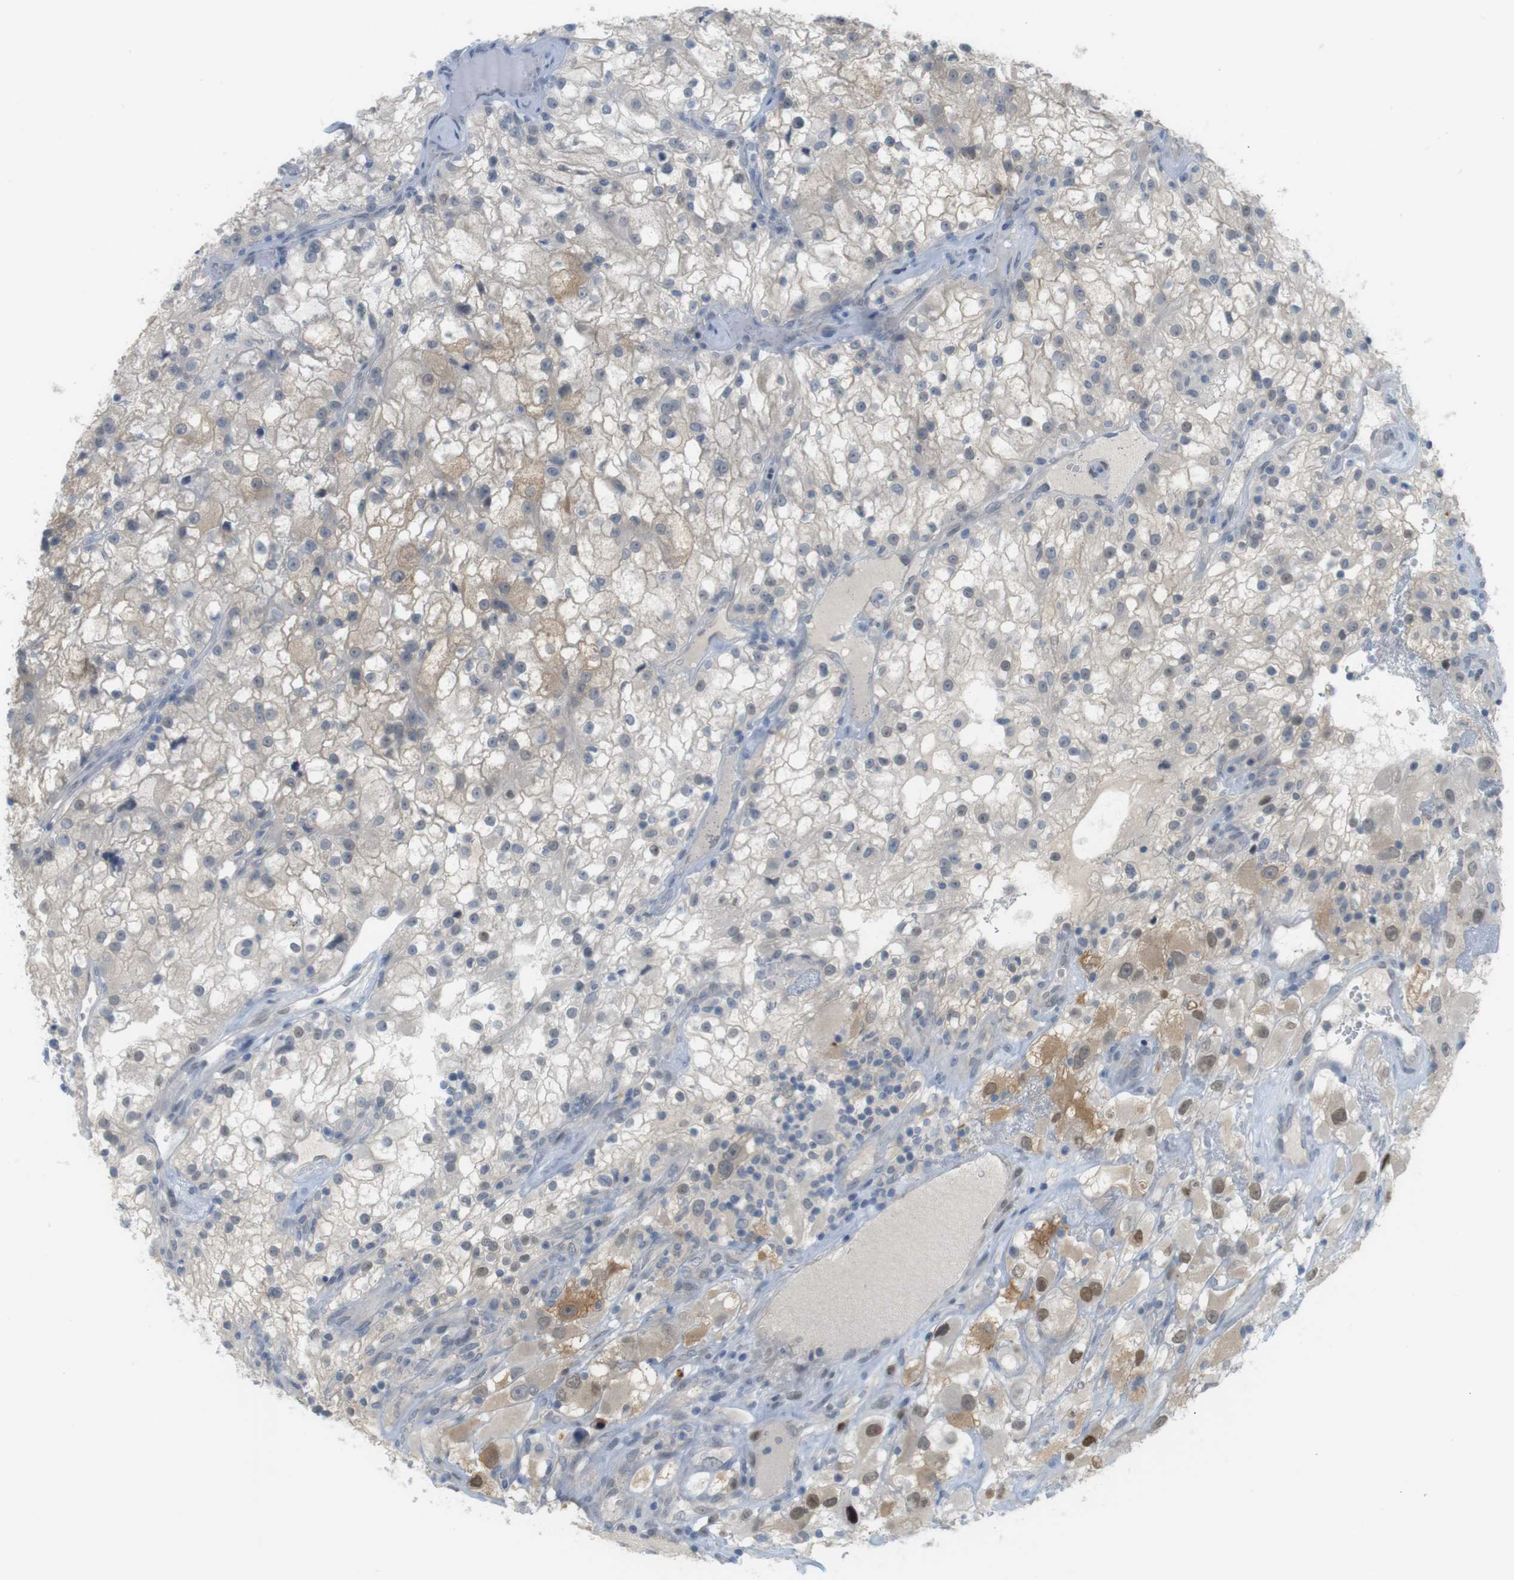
{"staining": {"intensity": "weak", "quantity": "25%-75%", "location": "cytoplasmic/membranous,nuclear"}, "tissue": "renal cancer", "cell_type": "Tumor cells", "image_type": "cancer", "snomed": [{"axis": "morphology", "description": "Adenocarcinoma, NOS"}, {"axis": "topography", "description": "Kidney"}], "caption": "Immunohistochemical staining of human renal cancer (adenocarcinoma) exhibits weak cytoplasmic/membranous and nuclear protein positivity in approximately 25%-75% of tumor cells.", "gene": "CREB3L2", "patient": {"sex": "female", "age": 52}}